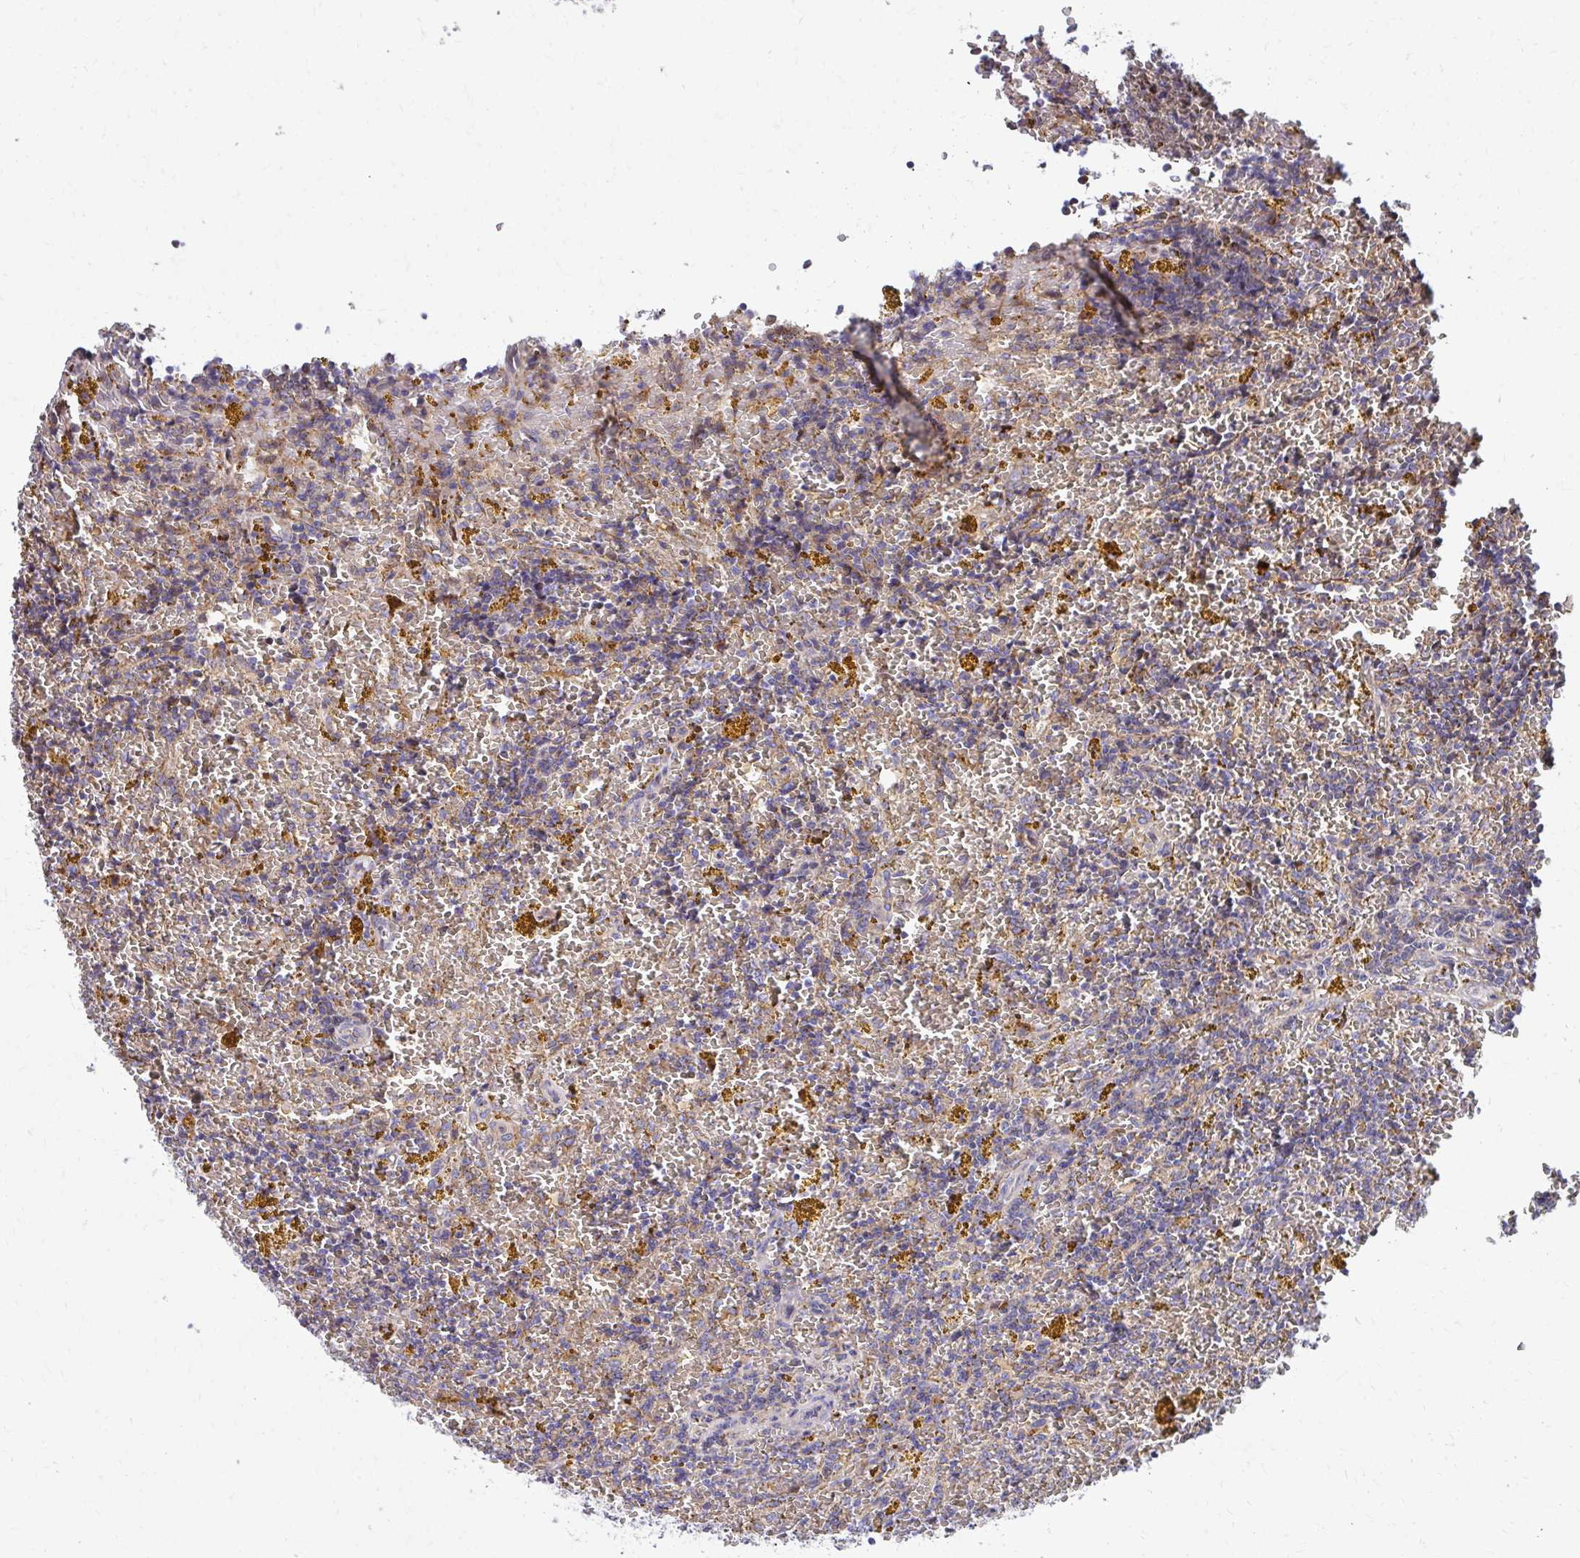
{"staining": {"intensity": "moderate", "quantity": "<25%", "location": "cytoplasmic/membranous"}, "tissue": "lymphoma", "cell_type": "Tumor cells", "image_type": "cancer", "snomed": [{"axis": "morphology", "description": "Malignant lymphoma, non-Hodgkin's type, Low grade"}, {"axis": "topography", "description": "Spleen"}, {"axis": "topography", "description": "Lymph node"}], "caption": "Lymphoma stained with a brown dye displays moderate cytoplasmic/membranous positive positivity in about <25% of tumor cells.", "gene": "ZNF778", "patient": {"sex": "female", "age": 66}}